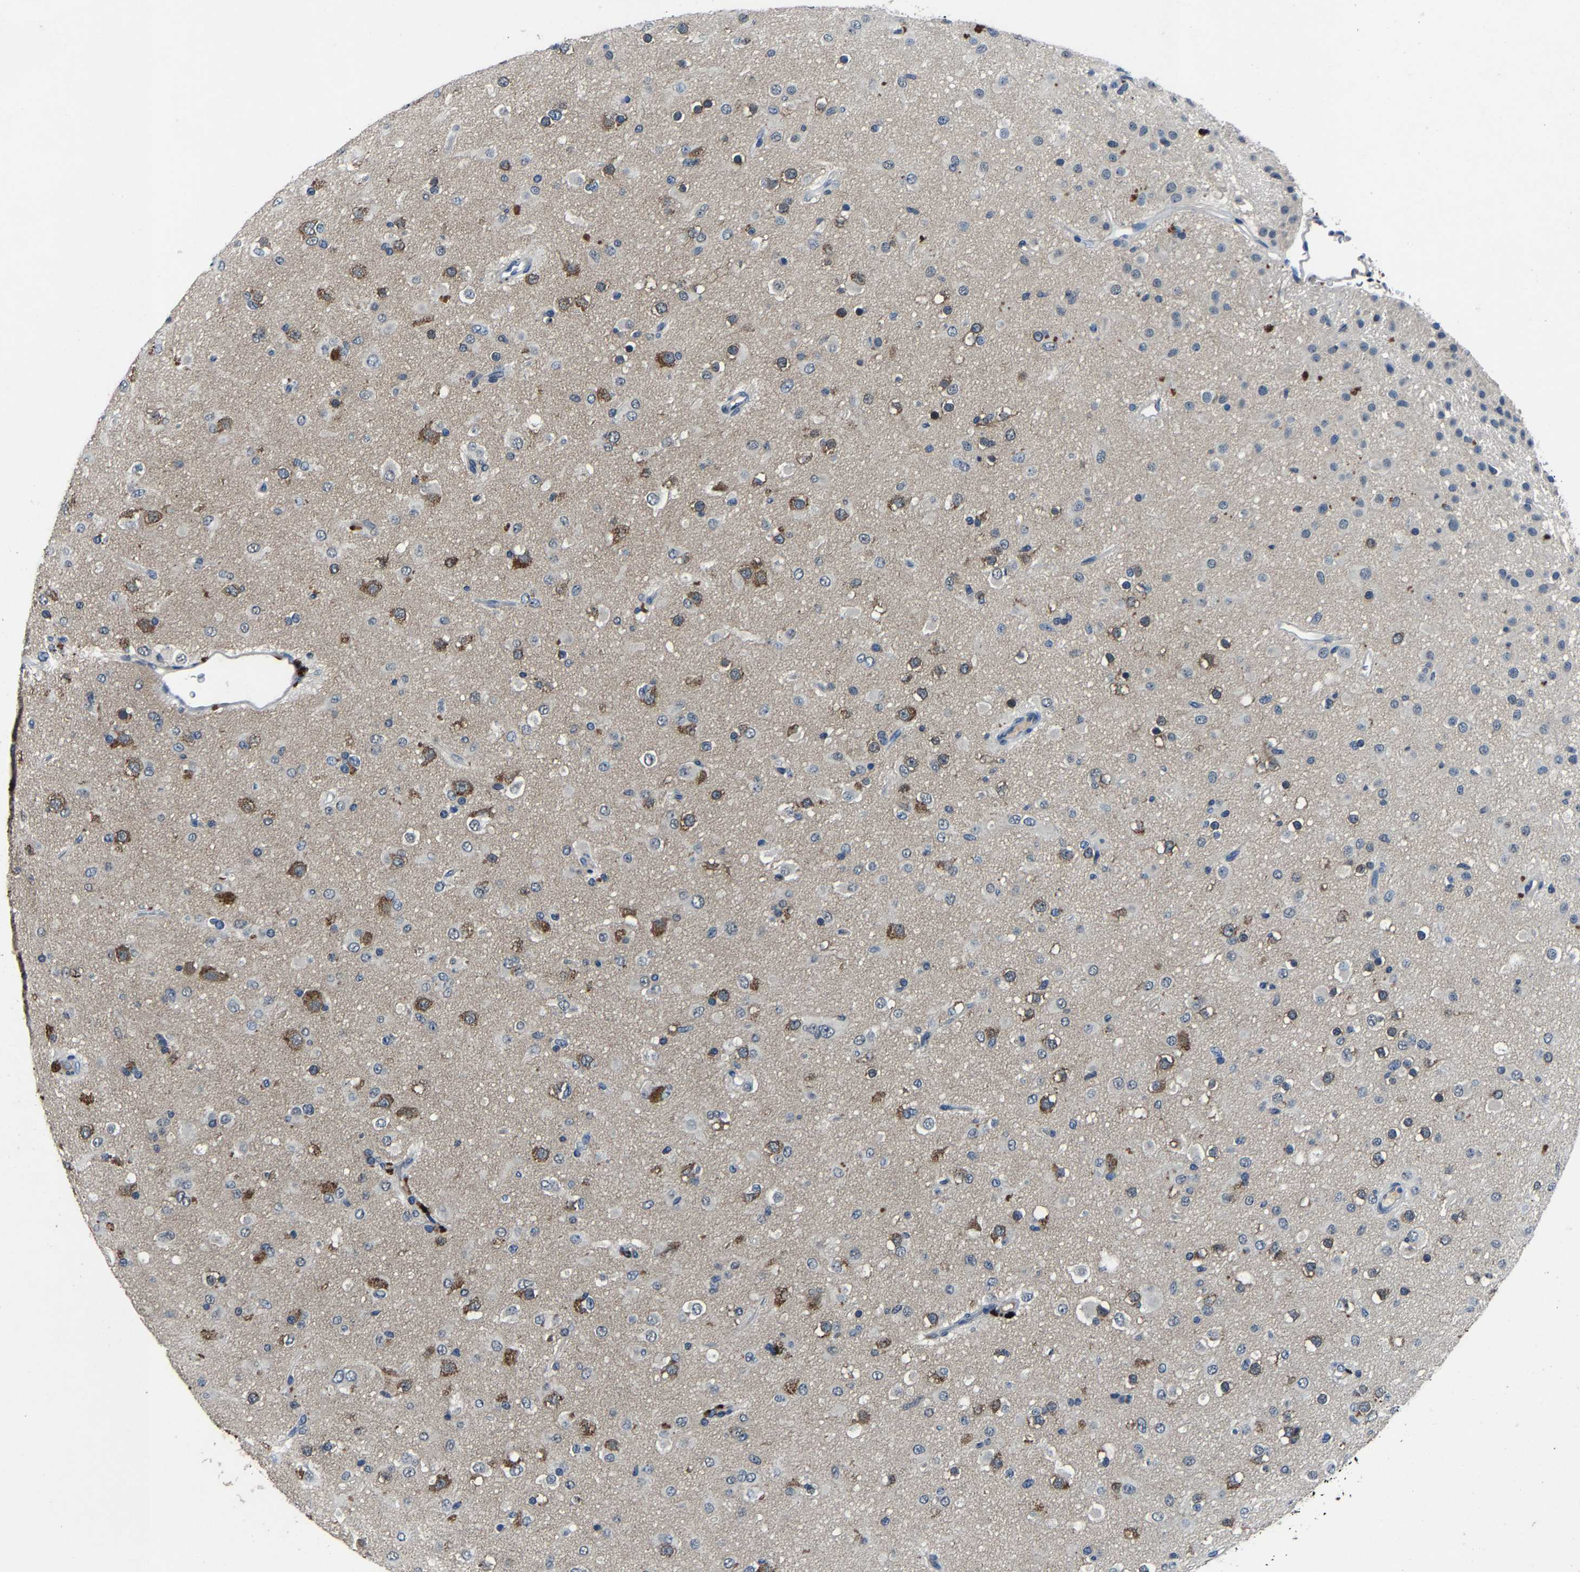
{"staining": {"intensity": "moderate", "quantity": "25%-75%", "location": "cytoplasmic/membranous"}, "tissue": "glioma", "cell_type": "Tumor cells", "image_type": "cancer", "snomed": [{"axis": "morphology", "description": "Glioma, malignant, Low grade"}, {"axis": "topography", "description": "Brain"}], "caption": "IHC of glioma exhibits medium levels of moderate cytoplasmic/membranous expression in approximately 25%-75% of tumor cells. The staining was performed using DAB to visualize the protein expression in brown, while the nuclei were stained in blue with hematoxylin (Magnification: 20x).", "gene": "PCNX2", "patient": {"sex": "male", "age": 65}}